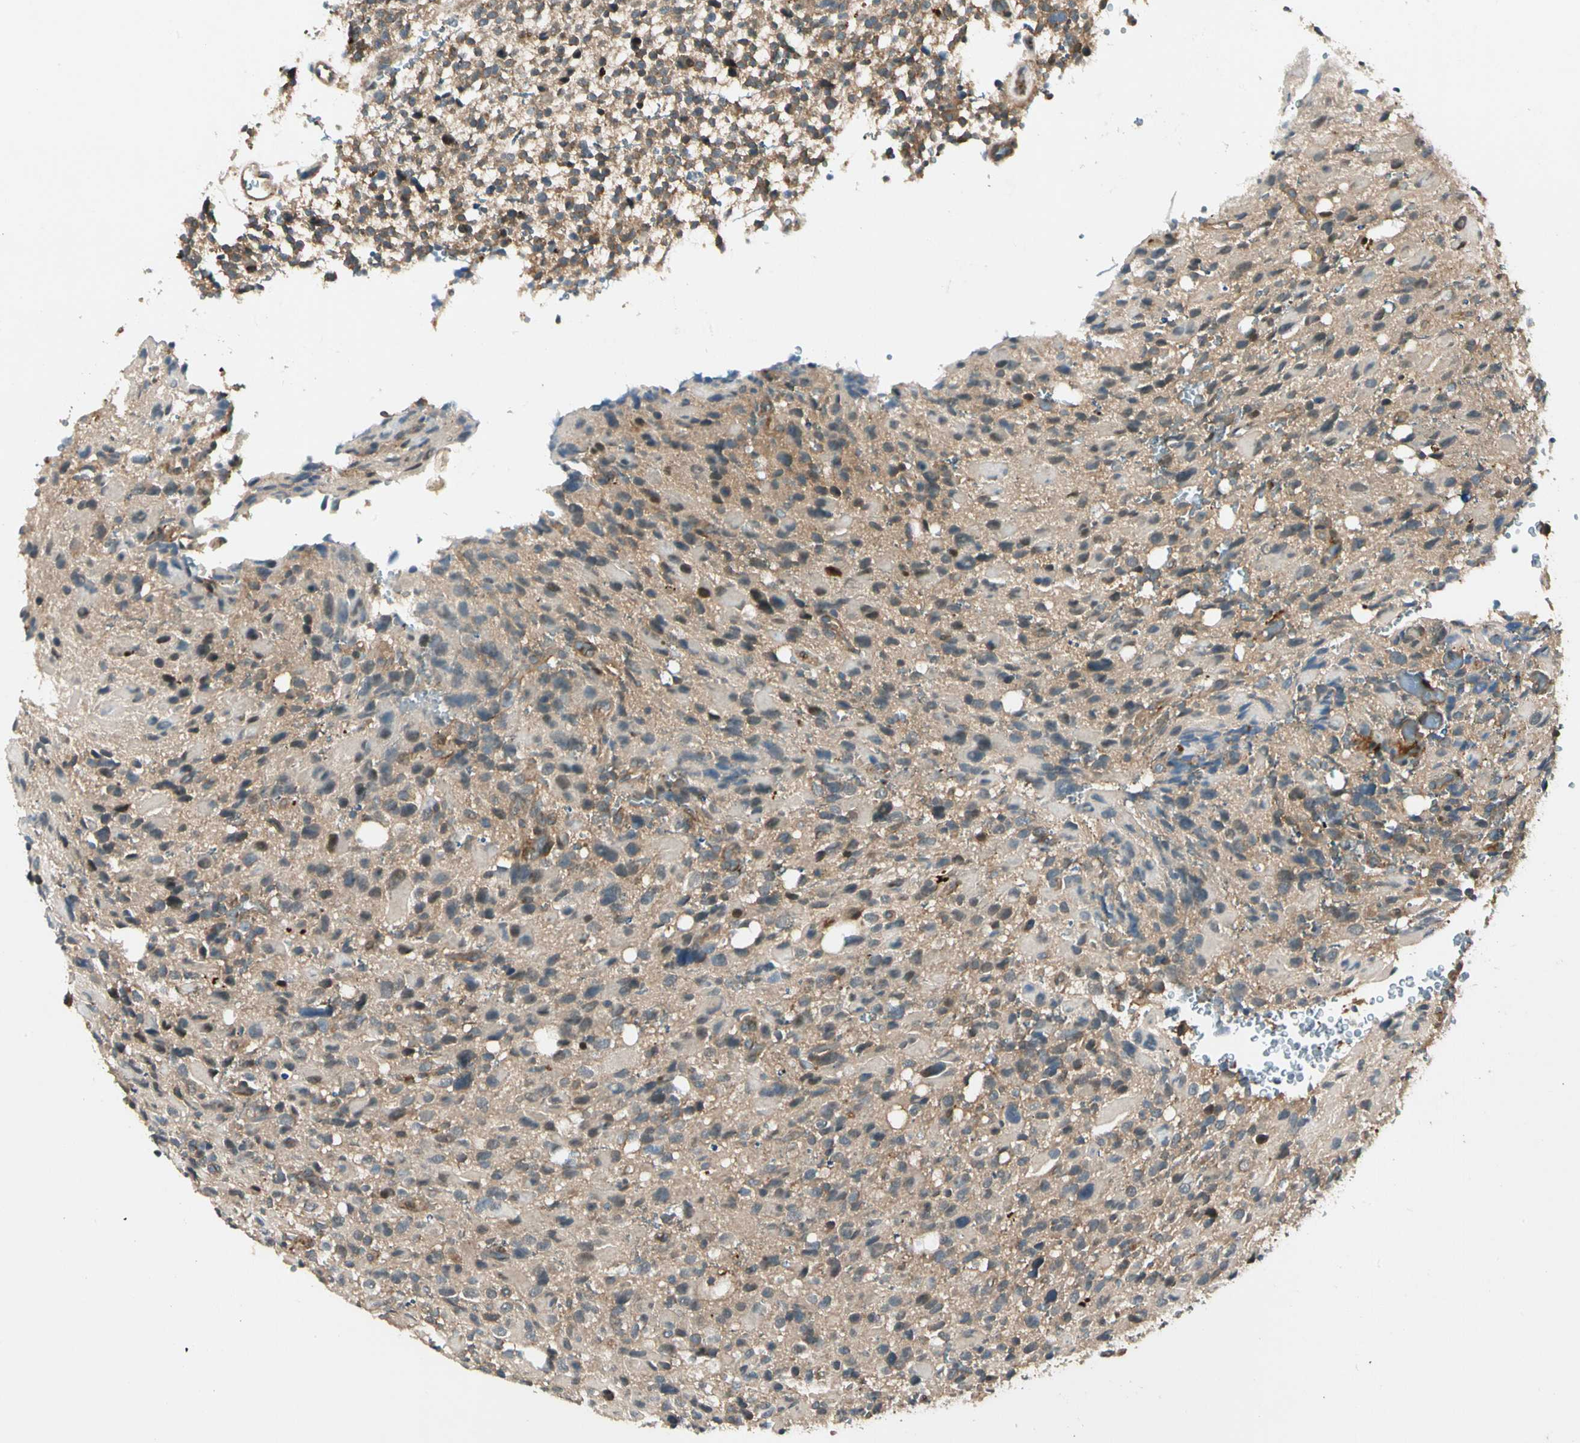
{"staining": {"intensity": "weak", "quantity": "25%-75%", "location": "cytoplasmic/membranous"}, "tissue": "glioma", "cell_type": "Tumor cells", "image_type": "cancer", "snomed": [{"axis": "morphology", "description": "Glioma, malignant, High grade"}, {"axis": "topography", "description": "Brain"}], "caption": "DAB (3,3'-diaminobenzidine) immunohistochemical staining of high-grade glioma (malignant) demonstrates weak cytoplasmic/membranous protein staining in approximately 25%-75% of tumor cells.", "gene": "ROCK2", "patient": {"sex": "male", "age": 48}}